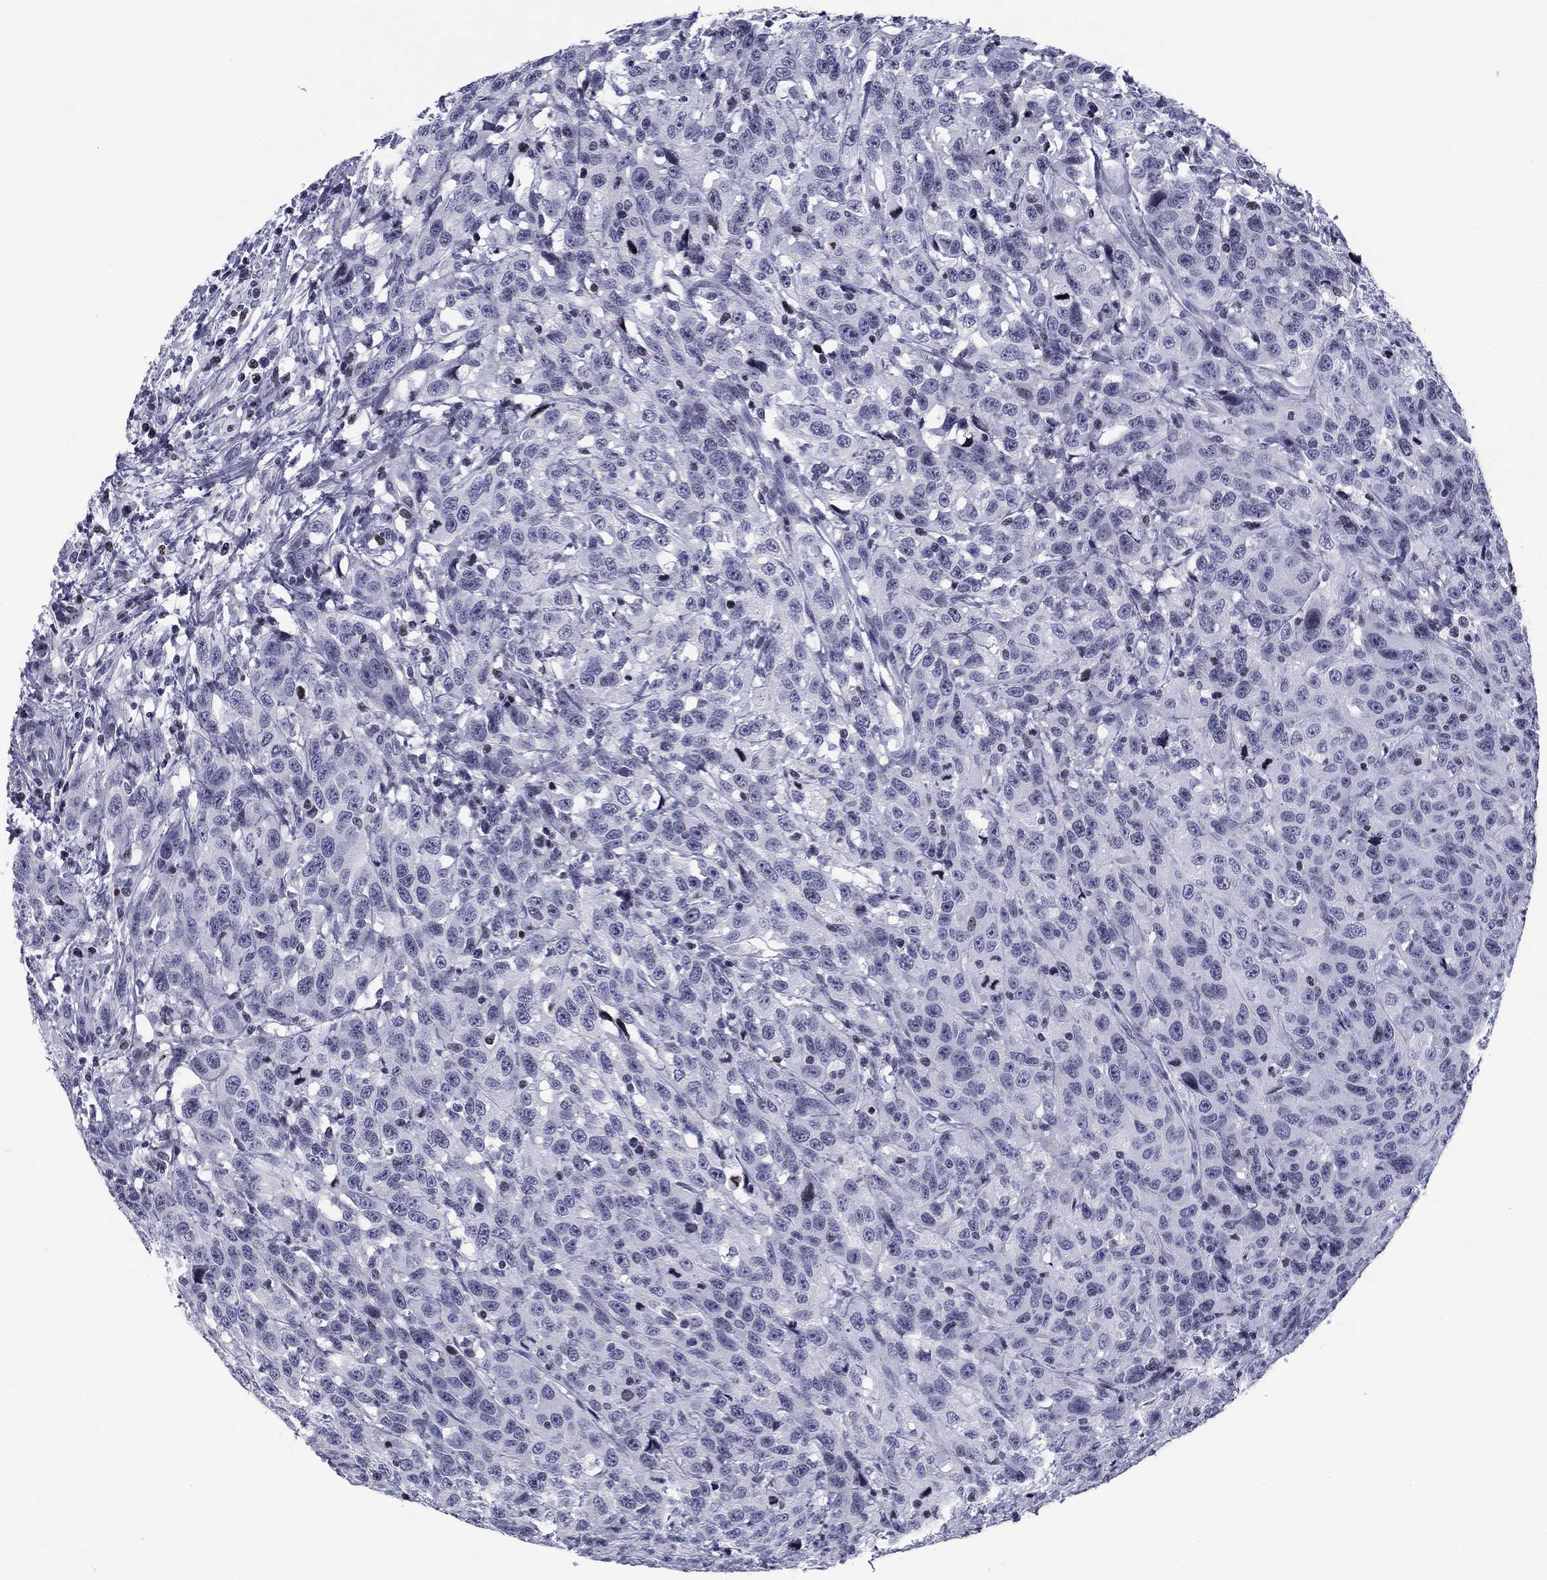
{"staining": {"intensity": "negative", "quantity": "none", "location": "none"}, "tissue": "urothelial cancer", "cell_type": "Tumor cells", "image_type": "cancer", "snomed": [{"axis": "morphology", "description": "Urothelial carcinoma, NOS"}, {"axis": "morphology", "description": "Urothelial carcinoma, High grade"}, {"axis": "topography", "description": "Urinary bladder"}], "caption": "Tumor cells show no significant positivity in urothelial cancer. (Brightfield microscopy of DAB IHC at high magnification).", "gene": "CCDC144A", "patient": {"sex": "female", "age": 73}}